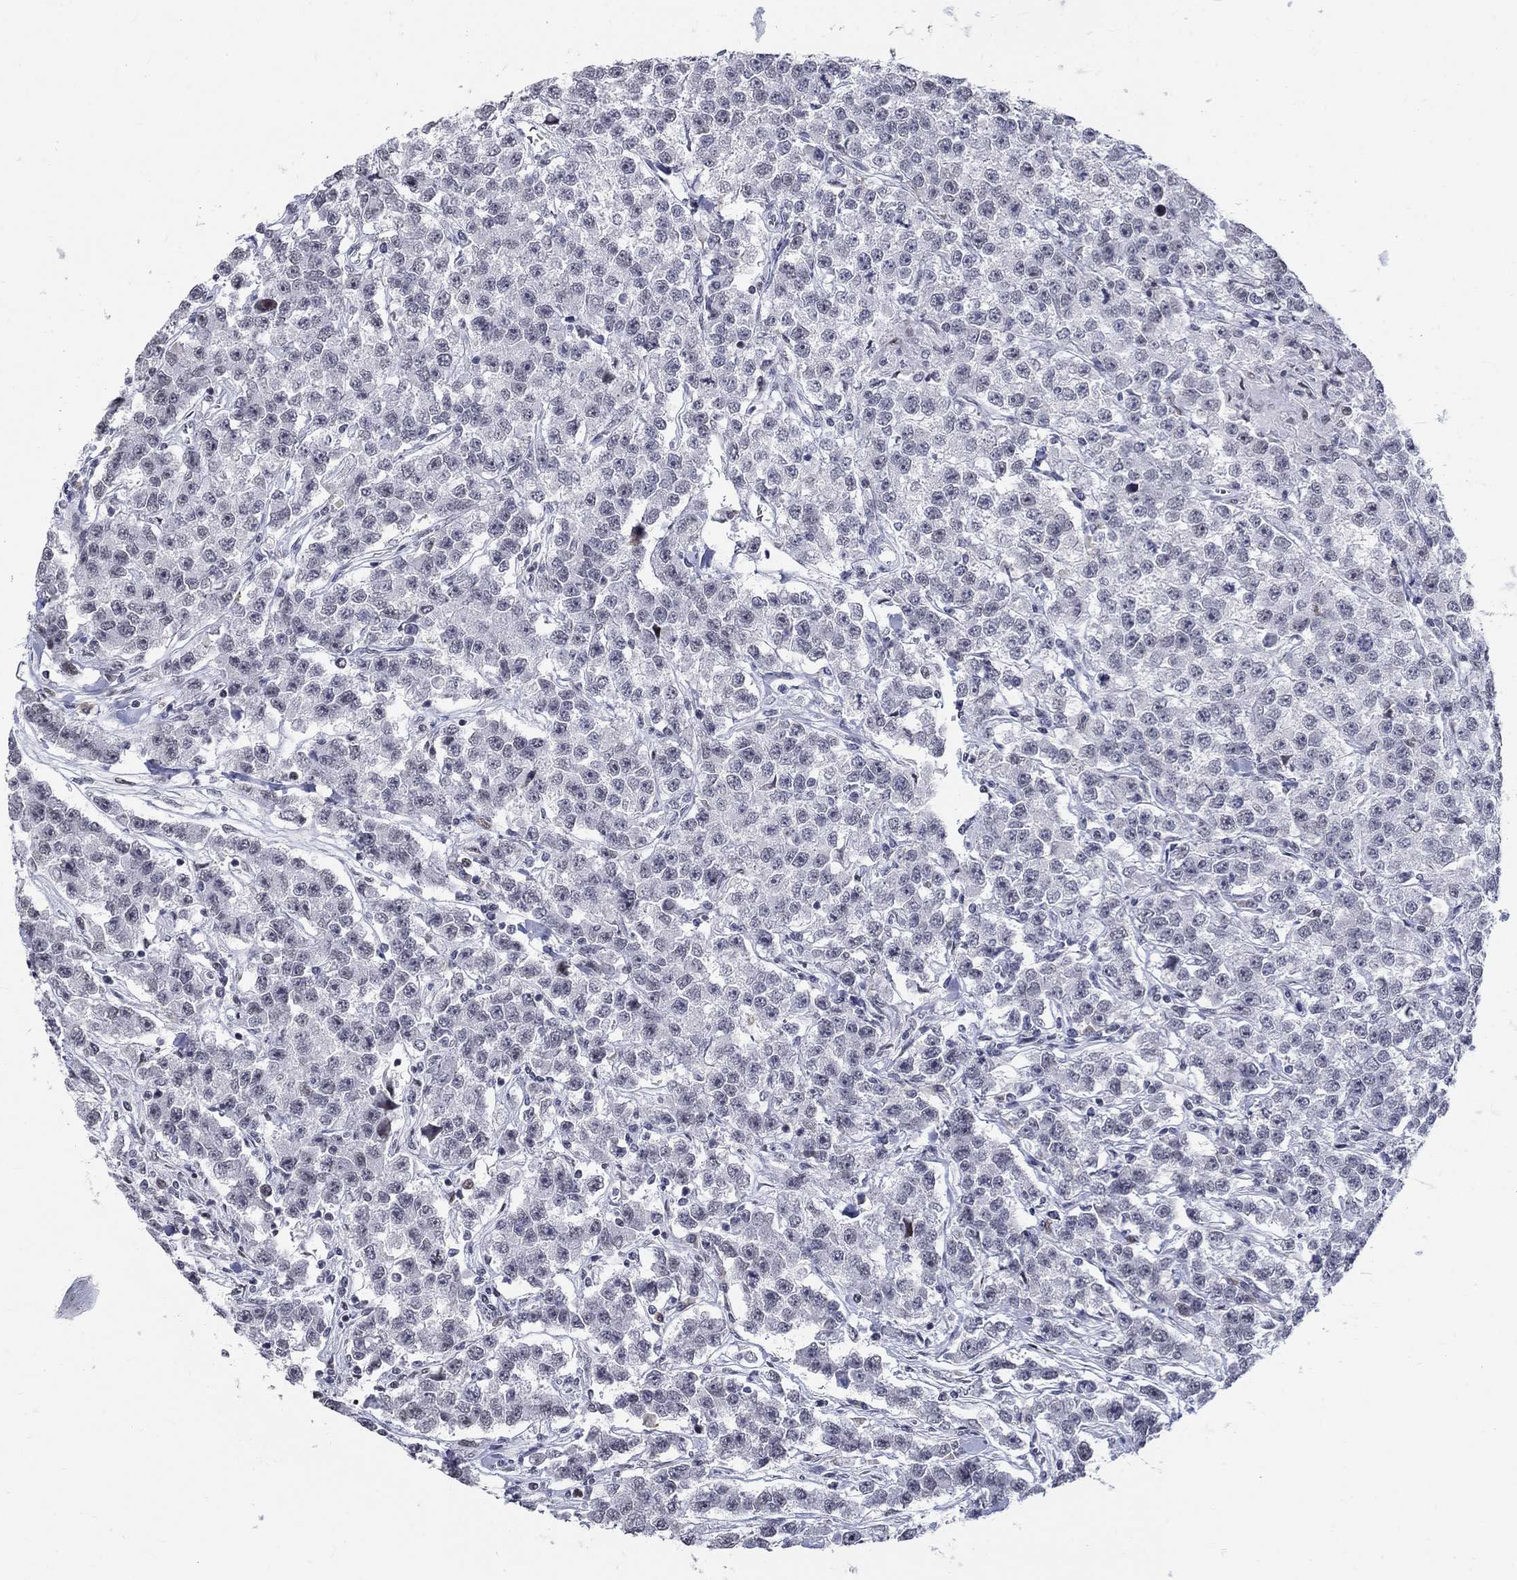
{"staining": {"intensity": "negative", "quantity": "none", "location": "none"}, "tissue": "testis cancer", "cell_type": "Tumor cells", "image_type": "cancer", "snomed": [{"axis": "morphology", "description": "Seminoma, NOS"}, {"axis": "topography", "description": "Testis"}], "caption": "Immunohistochemistry (IHC) micrograph of neoplastic tissue: seminoma (testis) stained with DAB reveals no significant protein positivity in tumor cells. Nuclei are stained in blue.", "gene": "BHLHE22", "patient": {"sex": "male", "age": 59}}